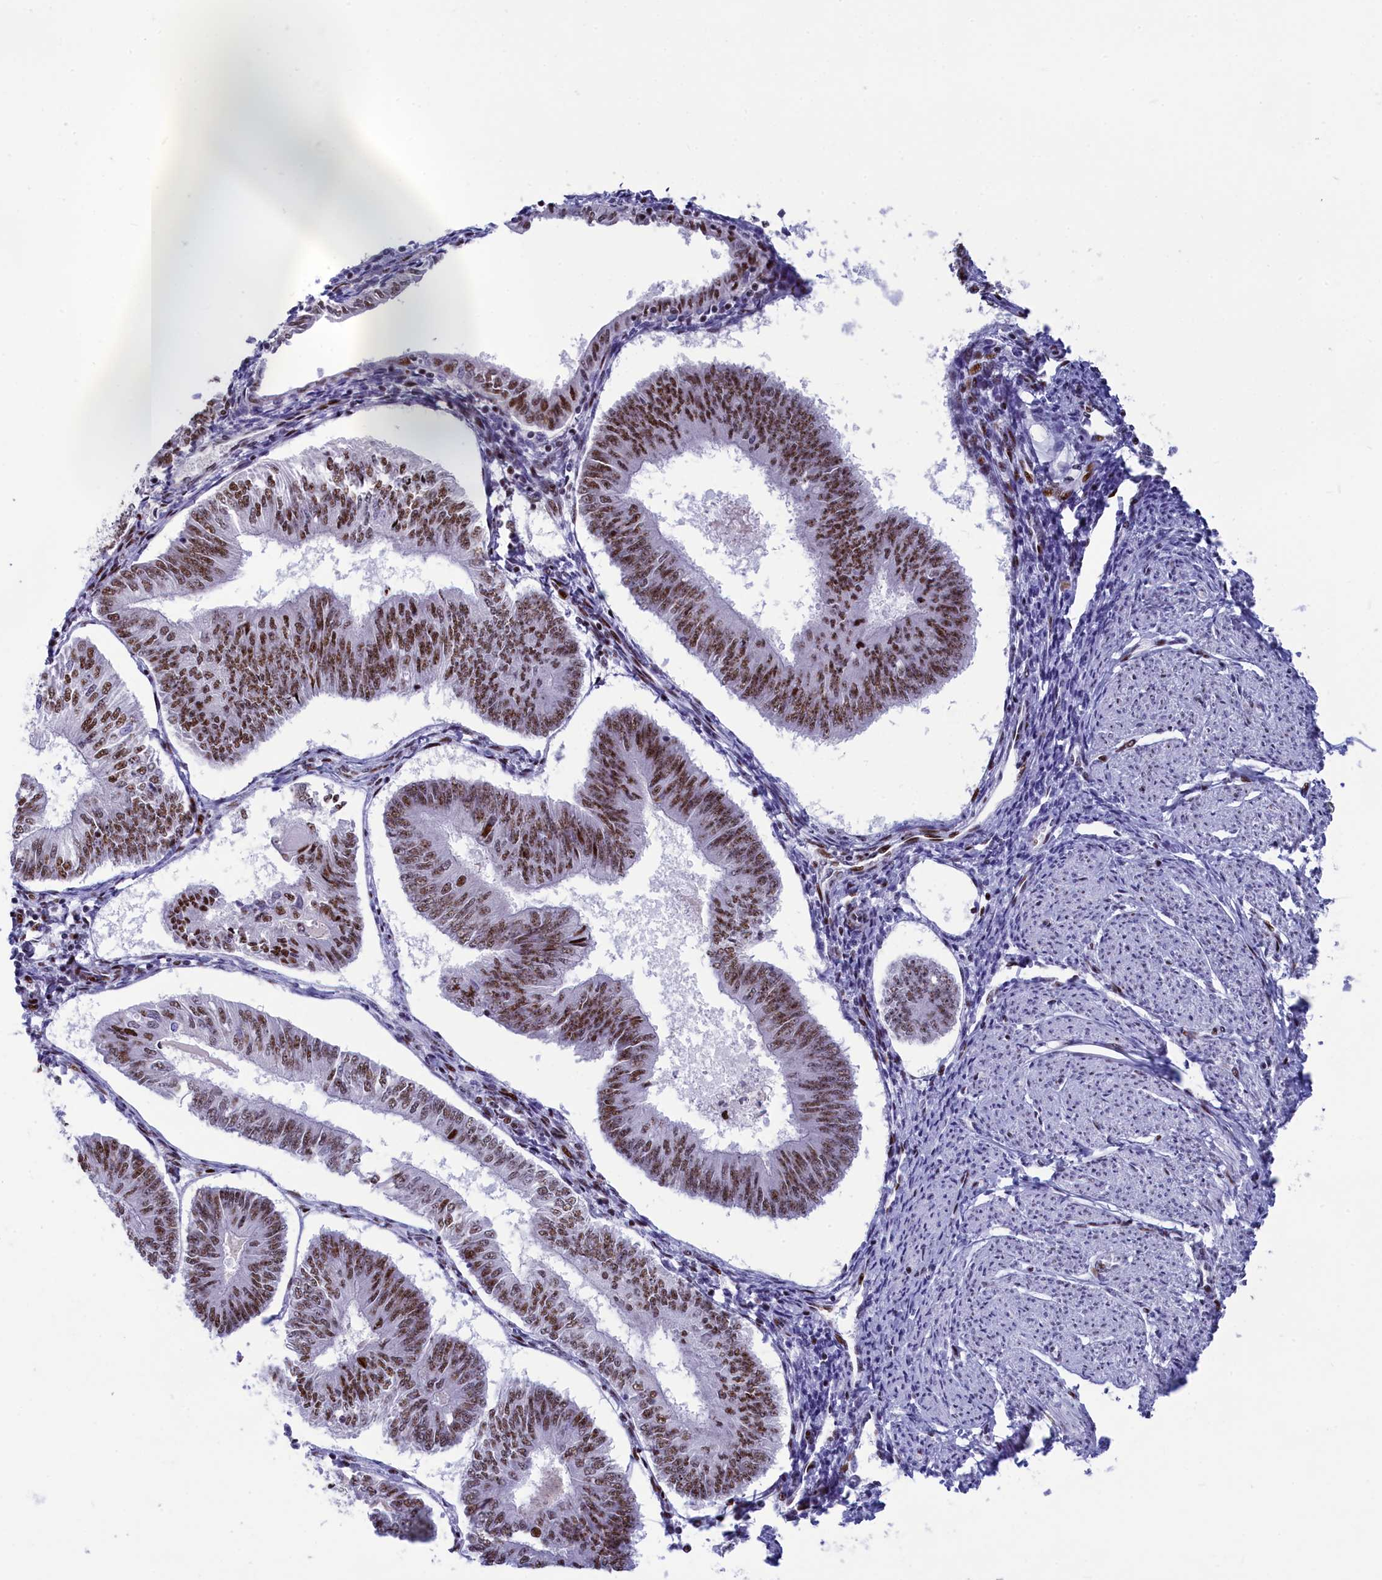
{"staining": {"intensity": "moderate", "quantity": "25%-75%", "location": "nuclear"}, "tissue": "endometrial cancer", "cell_type": "Tumor cells", "image_type": "cancer", "snomed": [{"axis": "morphology", "description": "Adenocarcinoma, NOS"}, {"axis": "topography", "description": "Endometrium"}], "caption": "High-power microscopy captured an IHC photomicrograph of endometrial adenocarcinoma, revealing moderate nuclear positivity in approximately 25%-75% of tumor cells.", "gene": "NSA2", "patient": {"sex": "female", "age": 58}}